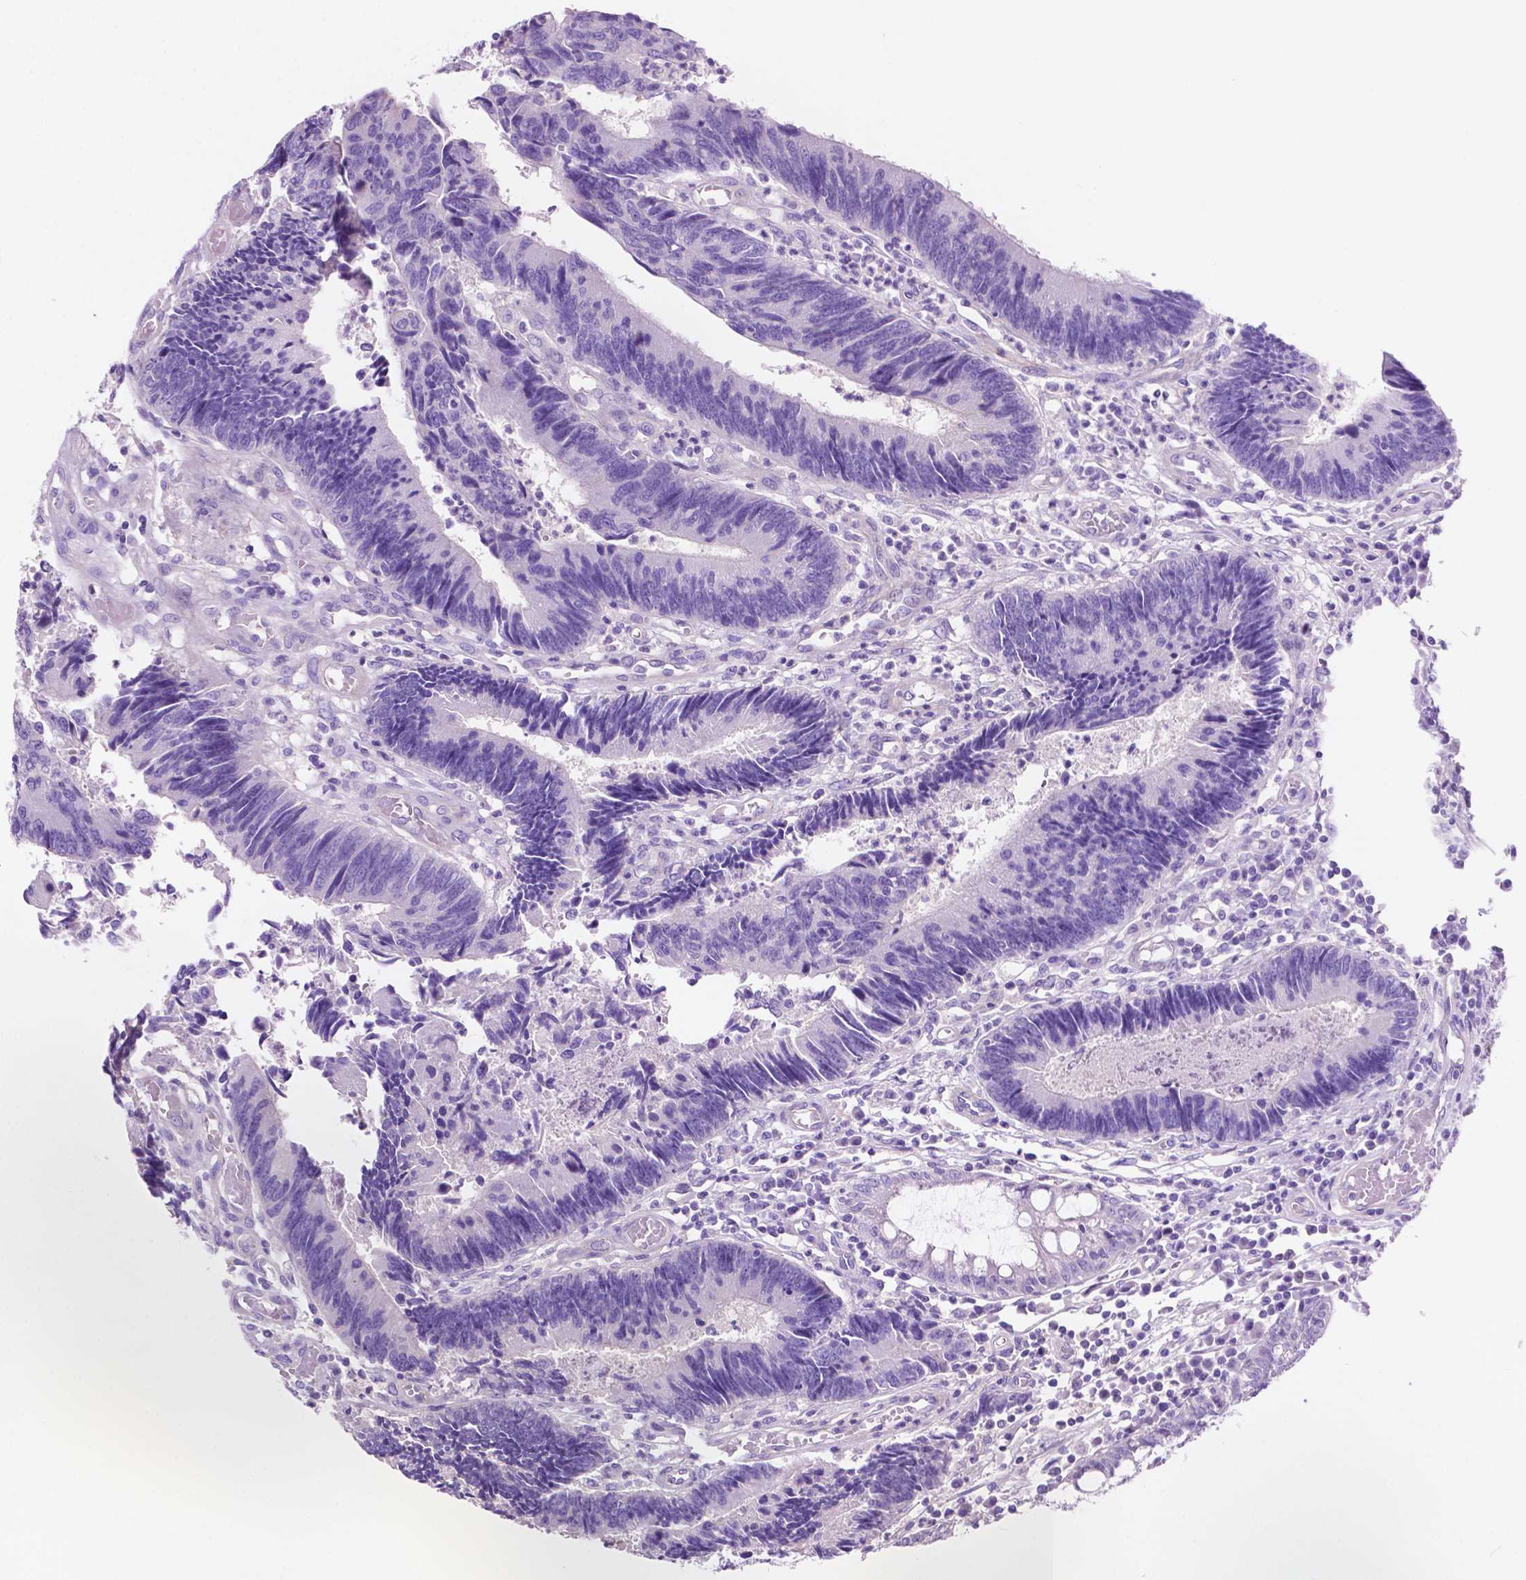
{"staining": {"intensity": "negative", "quantity": "none", "location": "none"}, "tissue": "colorectal cancer", "cell_type": "Tumor cells", "image_type": "cancer", "snomed": [{"axis": "morphology", "description": "Adenocarcinoma, NOS"}, {"axis": "topography", "description": "Colon"}], "caption": "DAB immunohistochemical staining of human colorectal cancer (adenocarcinoma) reveals no significant positivity in tumor cells. (Immunohistochemistry (ihc), brightfield microscopy, high magnification).", "gene": "IGFN1", "patient": {"sex": "female", "age": 67}}